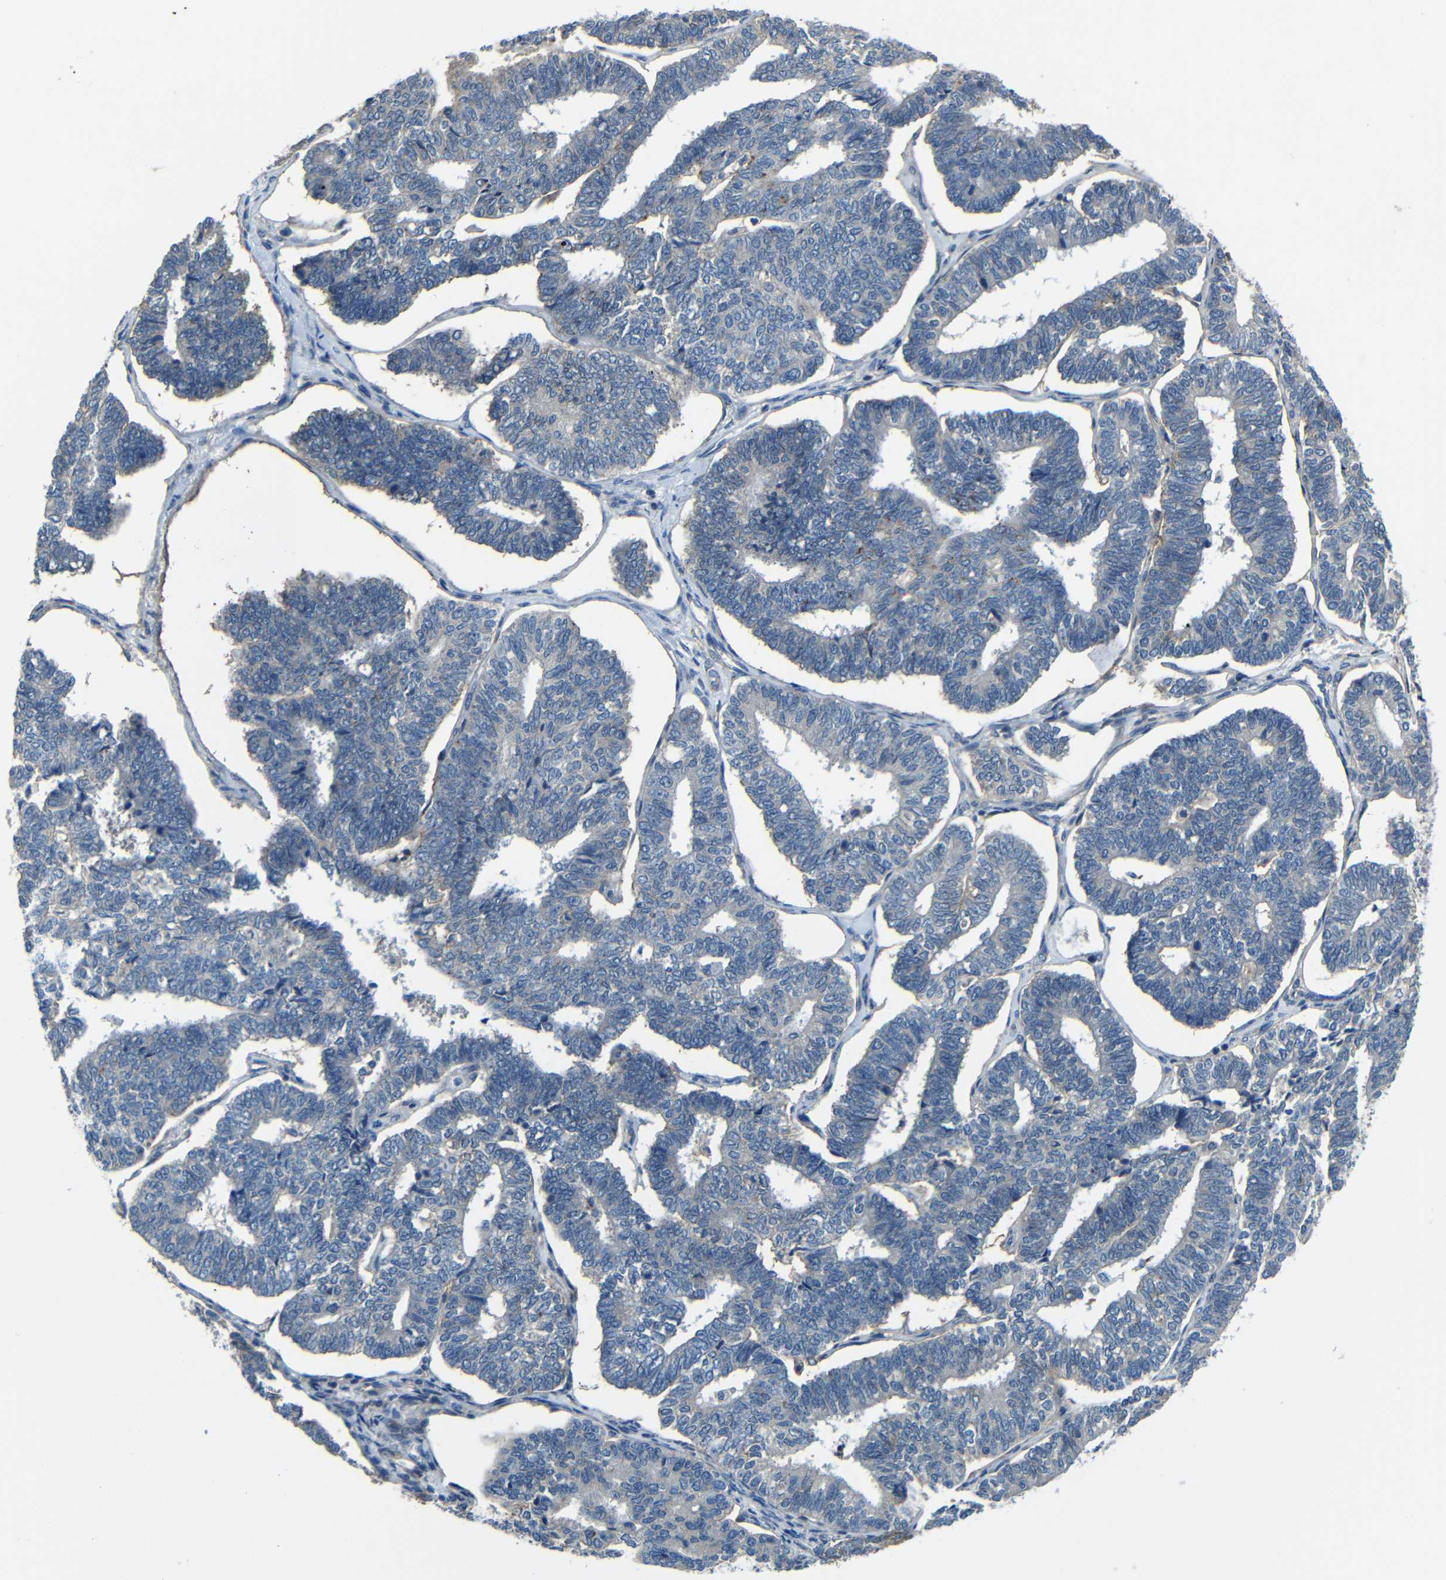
{"staining": {"intensity": "negative", "quantity": "none", "location": "none"}, "tissue": "endometrial cancer", "cell_type": "Tumor cells", "image_type": "cancer", "snomed": [{"axis": "morphology", "description": "Adenocarcinoma, NOS"}, {"axis": "topography", "description": "Endometrium"}], "caption": "An immunohistochemistry (IHC) micrograph of endometrial cancer (adenocarcinoma) is shown. There is no staining in tumor cells of endometrial cancer (adenocarcinoma). The staining is performed using DAB brown chromogen with nuclei counter-stained in using hematoxylin.", "gene": "ZNF90", "patient": {"sex": "female", "age": 70}}